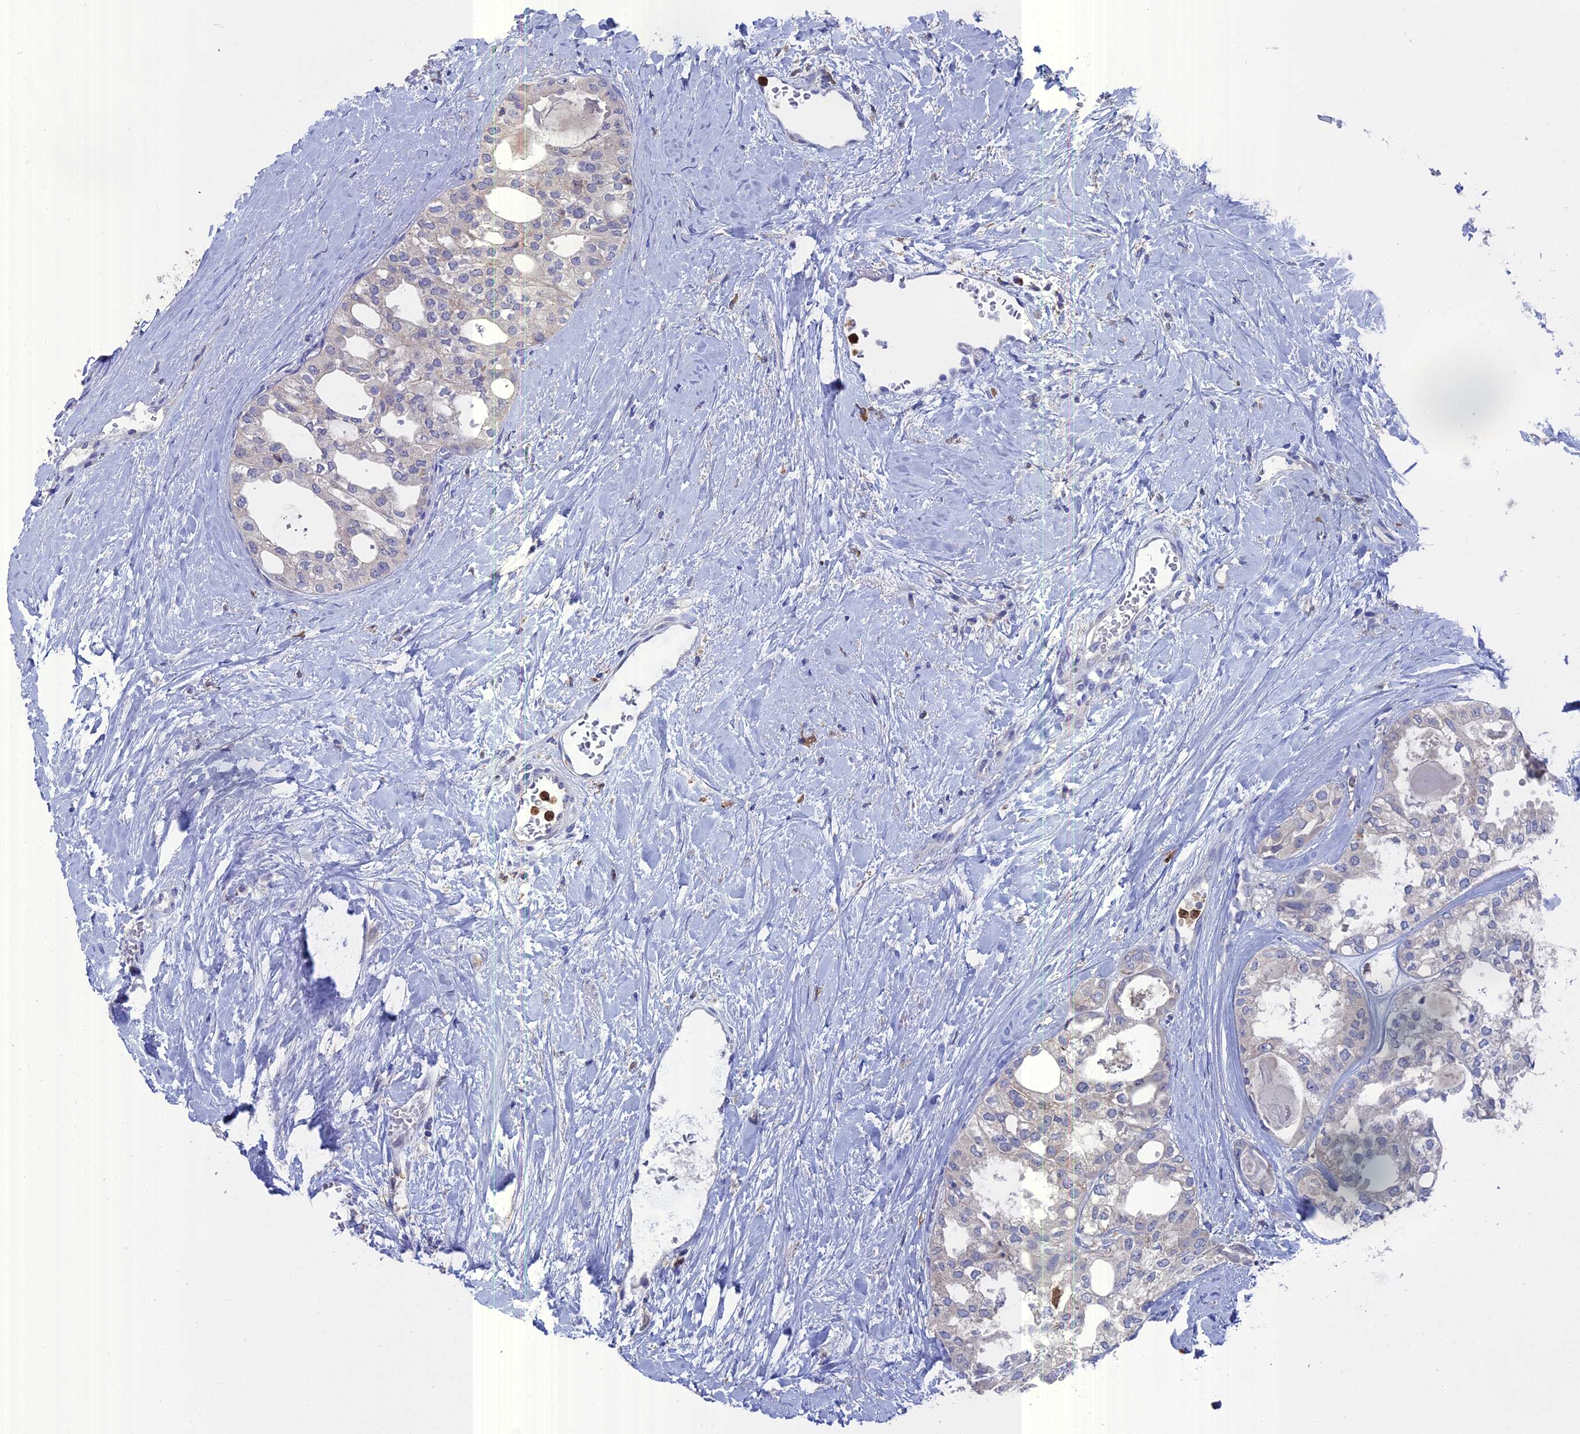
{"staining": {"intensity": "negative", "quantity": "none", "location": "none"}, "tissue": "thyroid cancer", "cell_type": "Tumor cells", "image_type": "cancer", "snomed": [{"axis": "morphology", "description": "Follicular adenoma carcinoma, NOS"}, {"axis": "topography", "description": "Thyroid gland"}], "caption": "There is no significant staining in tumor cells of follicular adenoma carcinoma (thyroid).", "gene": "NCF4", "patient": {"sex": "male", "age": 75}}